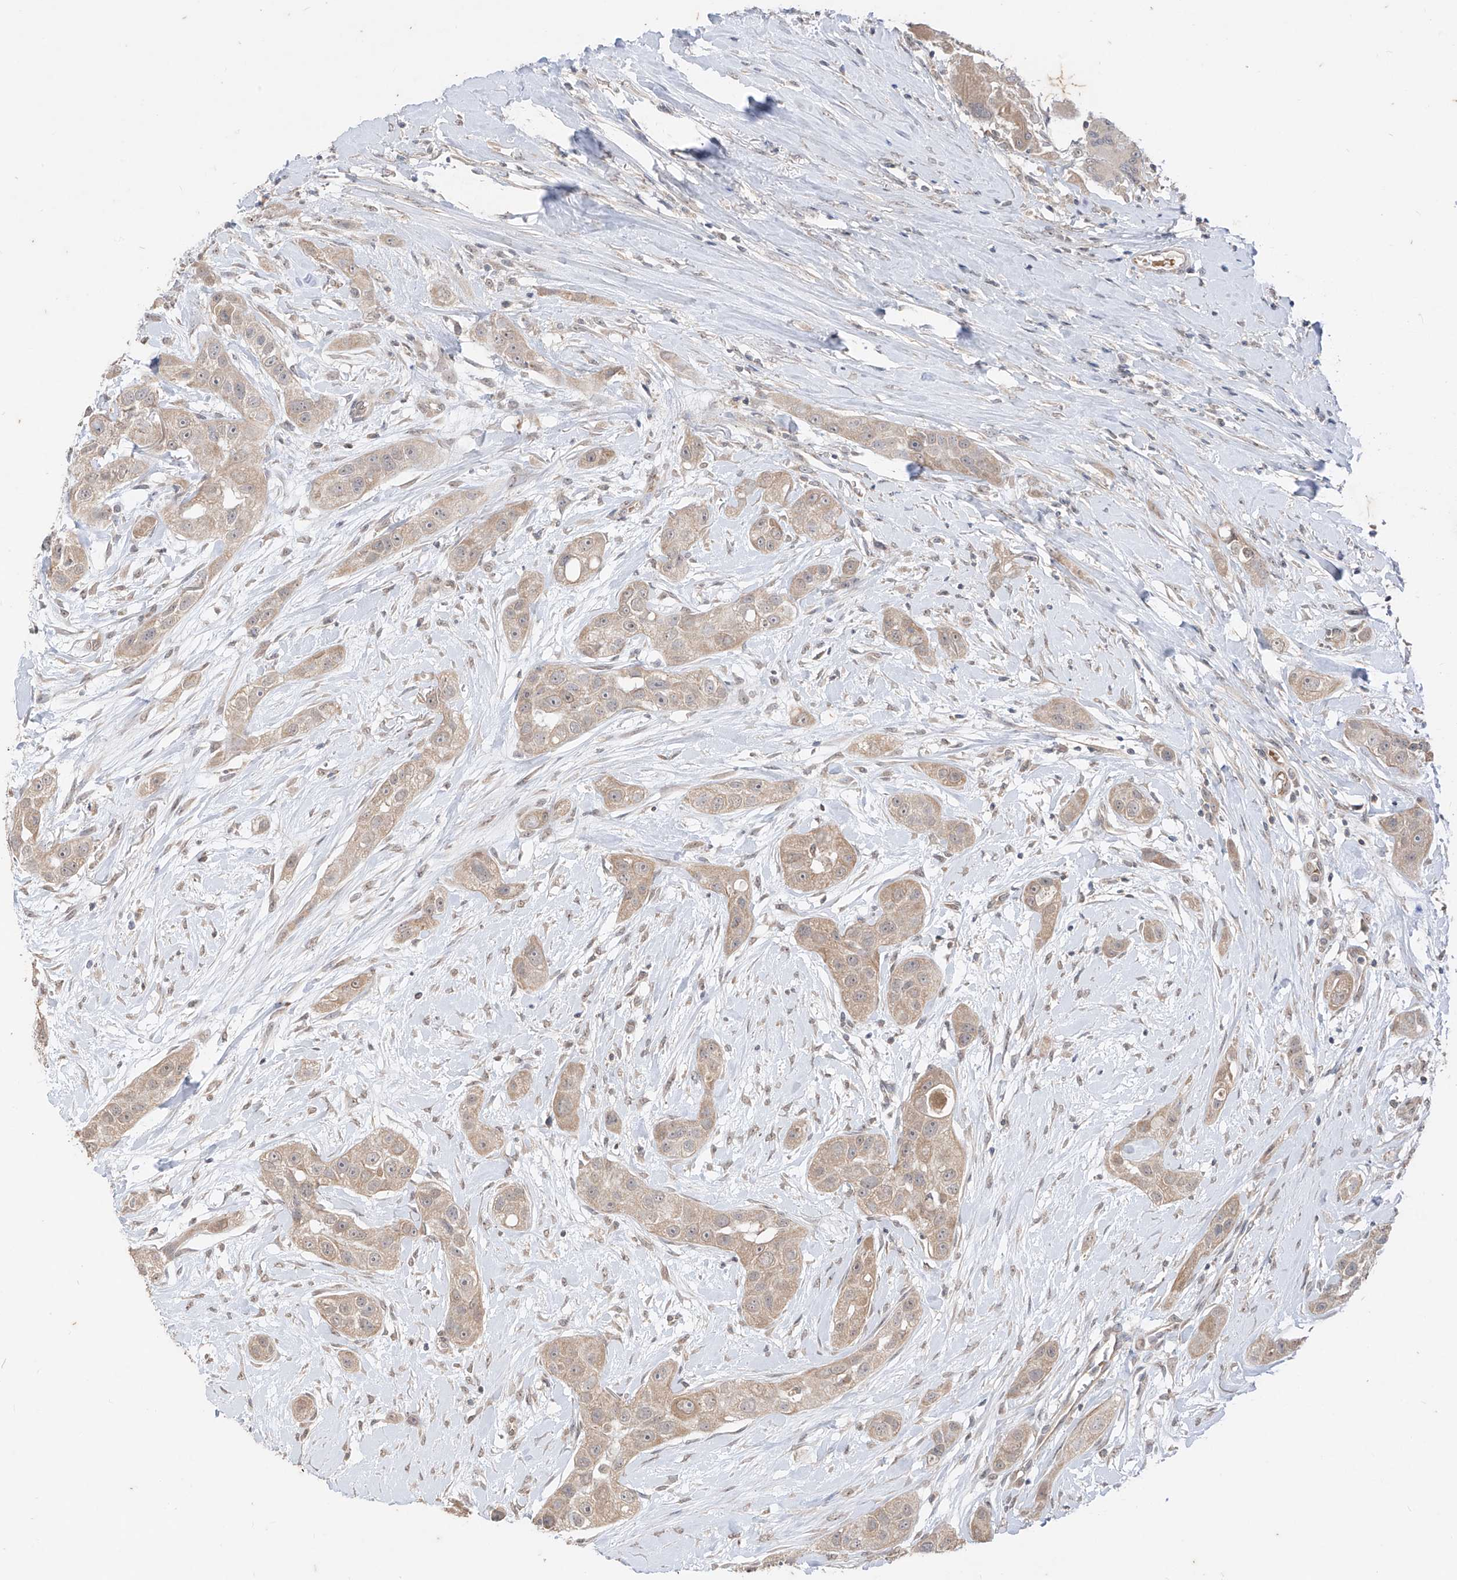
{"staining": {"intensity": "weak", "quantity": ">75%", "location": "cytoplasmic/membranous"}, "tissue": "head and neck cancer", "cell_type": "Tumor cells", "image_type": "cancer", "snomed": [{"axis": "morphology", "description": "Normal tissue, NOS"}, {"axis": "morphology", "description": "Squamous cell carcinoma, NOS"}, {"axis": "topography", "description": "Skeletal muscle"}, {"axis": "topography", "description": "Head-Neck"}], "caption": "Immunohistochemistry (IHC) (DAB (3,3'-diaminobenzidine)) staining of head and neck cancer displays weak cytoplasmic/membranous protein positivity in approximately >75% of tumor cells. (DAB (3,3'-diaminobenzidine) = brown stain, brightfield microscopy at high magnification).", "gene": "MTUS2", "patient": {"sex": "male", "age": 51}}